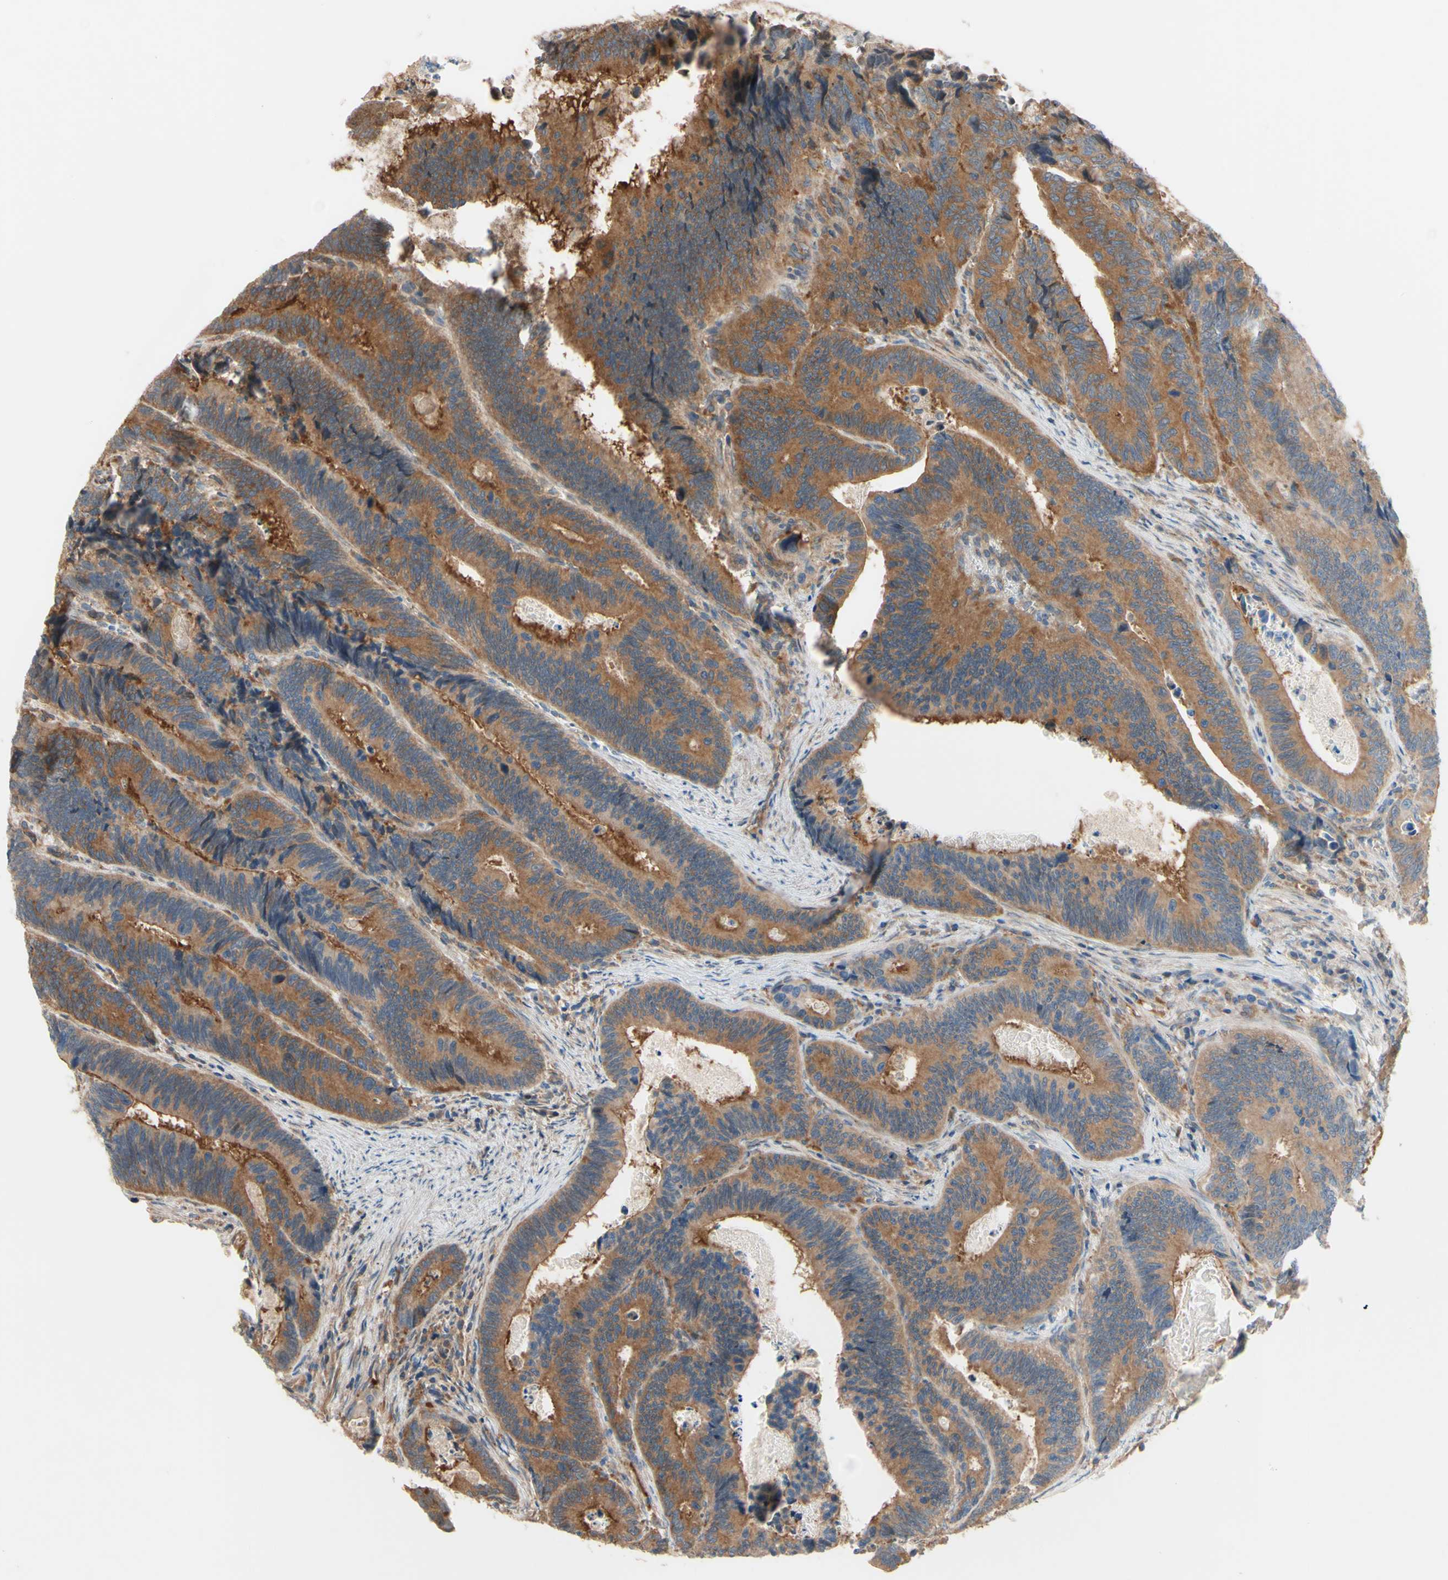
{"staining": {"intensity": "moderate", "quantity": ">75%", "location": "cytoplasmic/membranous"}, "tissue": "colorectal cancer", "cell_type": "Tumor cells", "image_type": "cancer", "snomed": [{"axis": "morphology", "description": "Inflammation, NOS"}, {"axis": "morphology", "description": "Adenocarcinoma, NOS"}, {"axis": "topography", "description": "Colon"}], "caption": "Colorectal cancer (adenocarcinoma) stained with DAB immunohistochemistry (IHC) reveals medium levels of moderate cytoplasmic/membranous positivity in about >75% of tumor cells. The staining is performed using DAB brown chromogen to label protein expression. The nuclei are counter-stained blue using hematoxylin.", "gene": "DYNLRB1", "patient": {"sex": "male", "age": 72}}